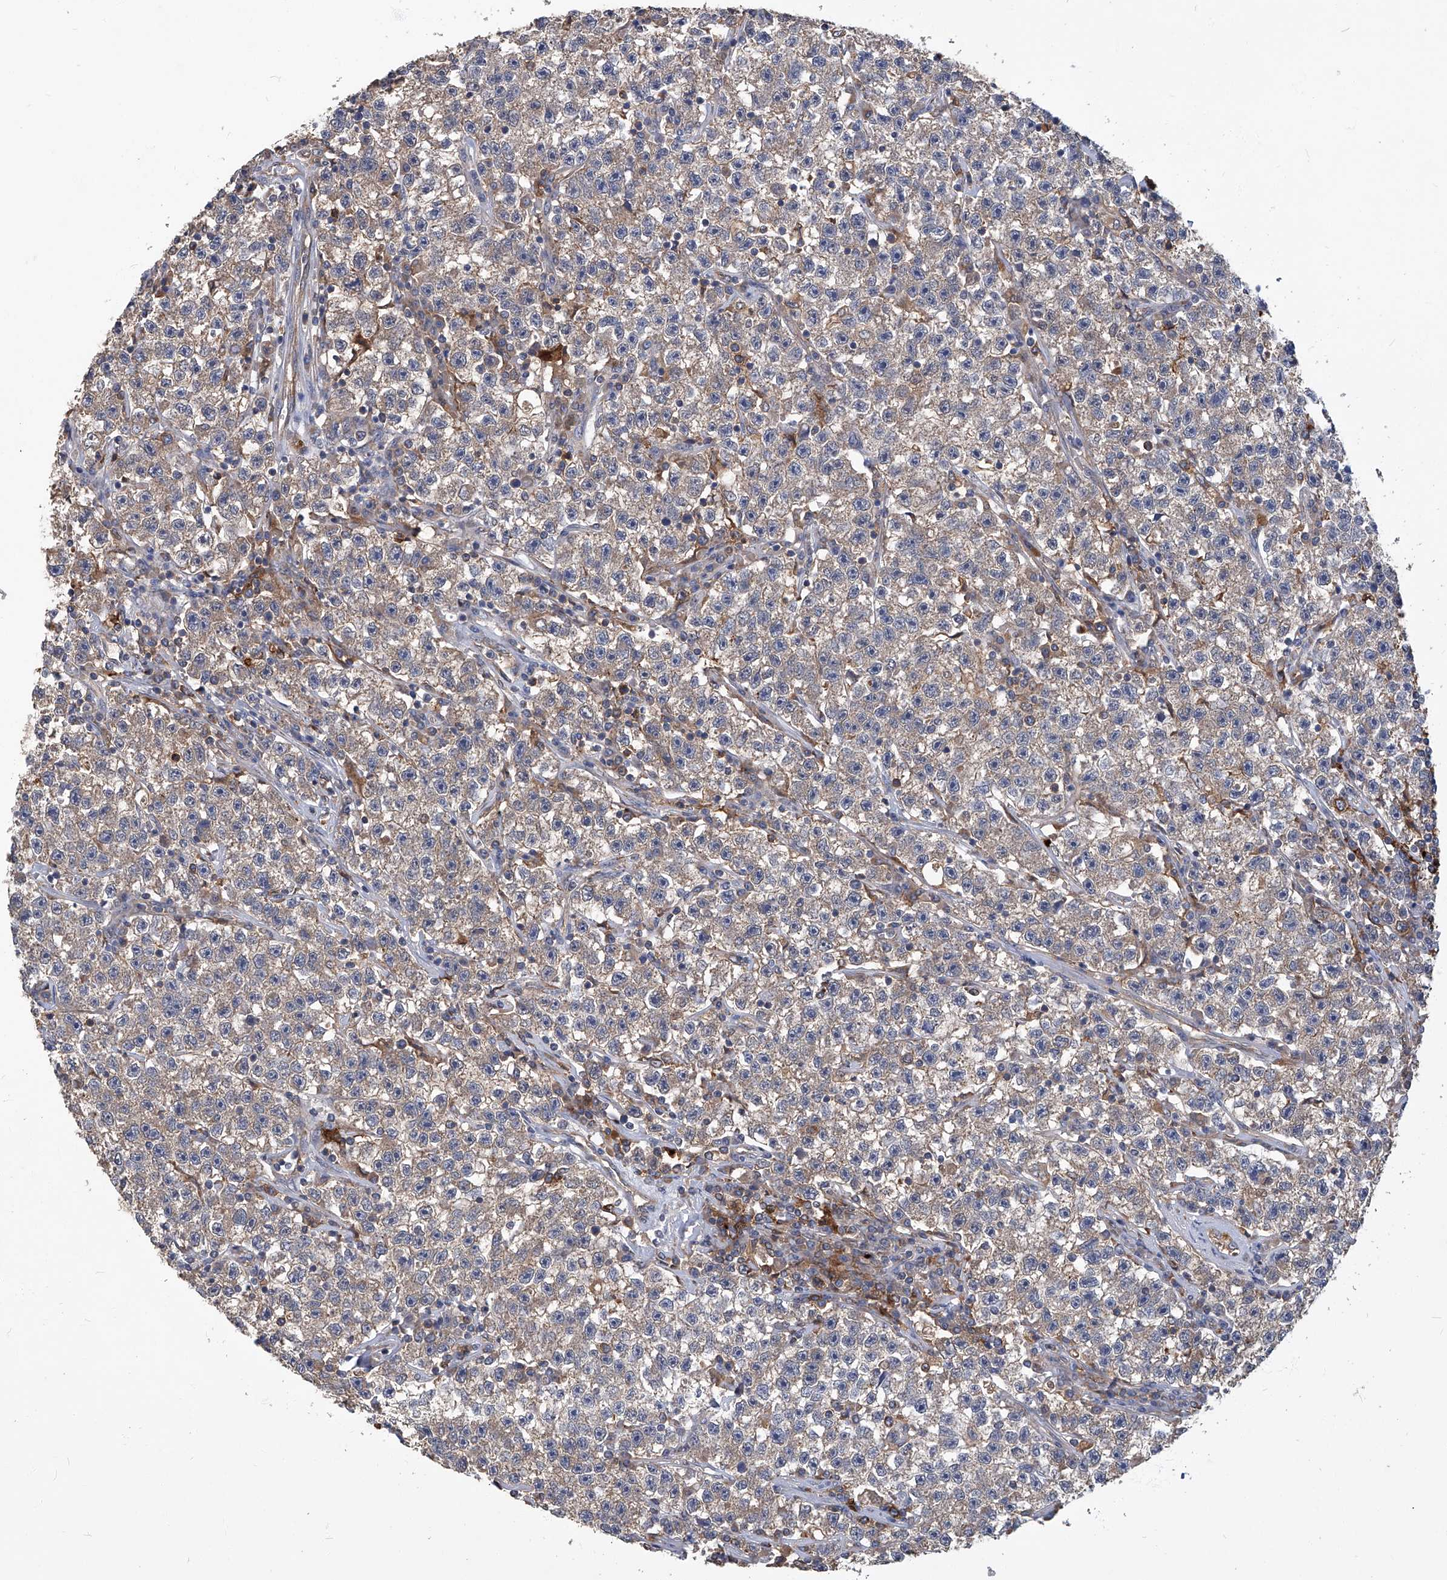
{"staining": {"intensity": "moderate", "quantity": "25%-75%", "location": "cytoplasmic/membranous"}, "tissue": "testis cancer", "cell_type": "Tumor cells", "image_type": "cancer", "snomed": [{"axis": "morphology", "description": "Seminoma, NOS"}, {"axis": "topography", "description": "Testis"}], "caption": "Protein staining of testis cancer (seminoma) tissue shows moderate cytoplasmic/membranous positivity in about 25%-75% of tumor cells.", "gene": "TNFRSF13B", "patient": {"sex": "male", "age": 22}}